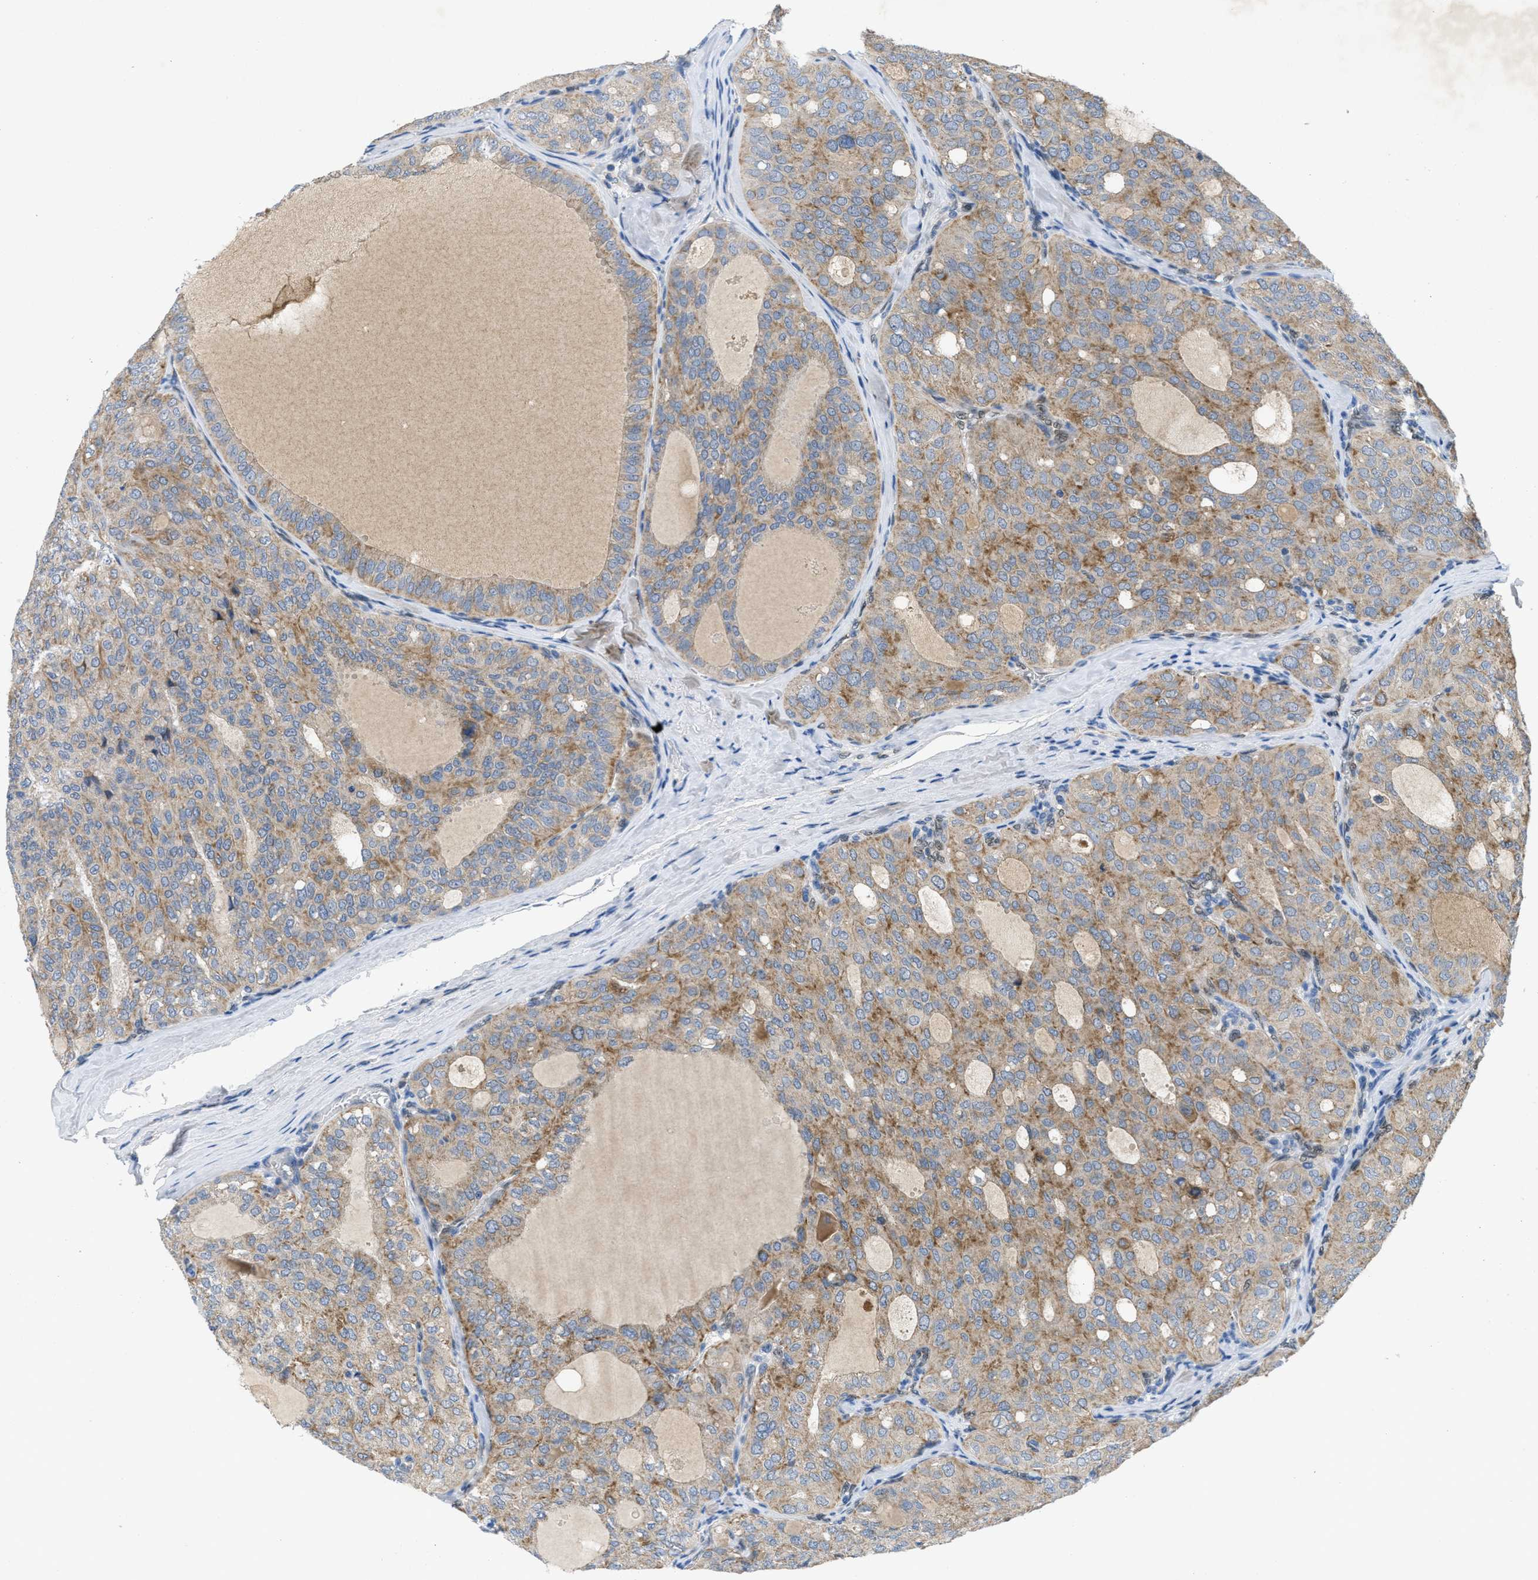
{"staining": {"intensity": "moderate", "quantity": ">75%", "location": "cytoplasmic/membranous"}, "tissue": "thyroid cancer", "cell_type": "Tumor cells", "image_type": "cancer", "snomed": [{"axis": "morphology", "description": "Follicular adenoma carcinoma, NOS"}, {"axis": "topography", "description": "Thyroid gland"}], "caption": "Immunohistochemistry (IHC) of human follicular adenoma carcinoma (thyroid) reveals medium levels of moderate cytoplasmic/membranous expression in approximately >75% of tumor cells. The staining was performed using DAB (3,3'-diaminobenzidine) to visualize the protein expression in brown, while the nuclei were stained in blue with hematoxylin (Magnification: 20x).", "gene": "PNKD", "patient": {"sex": "male", "age": 75}}